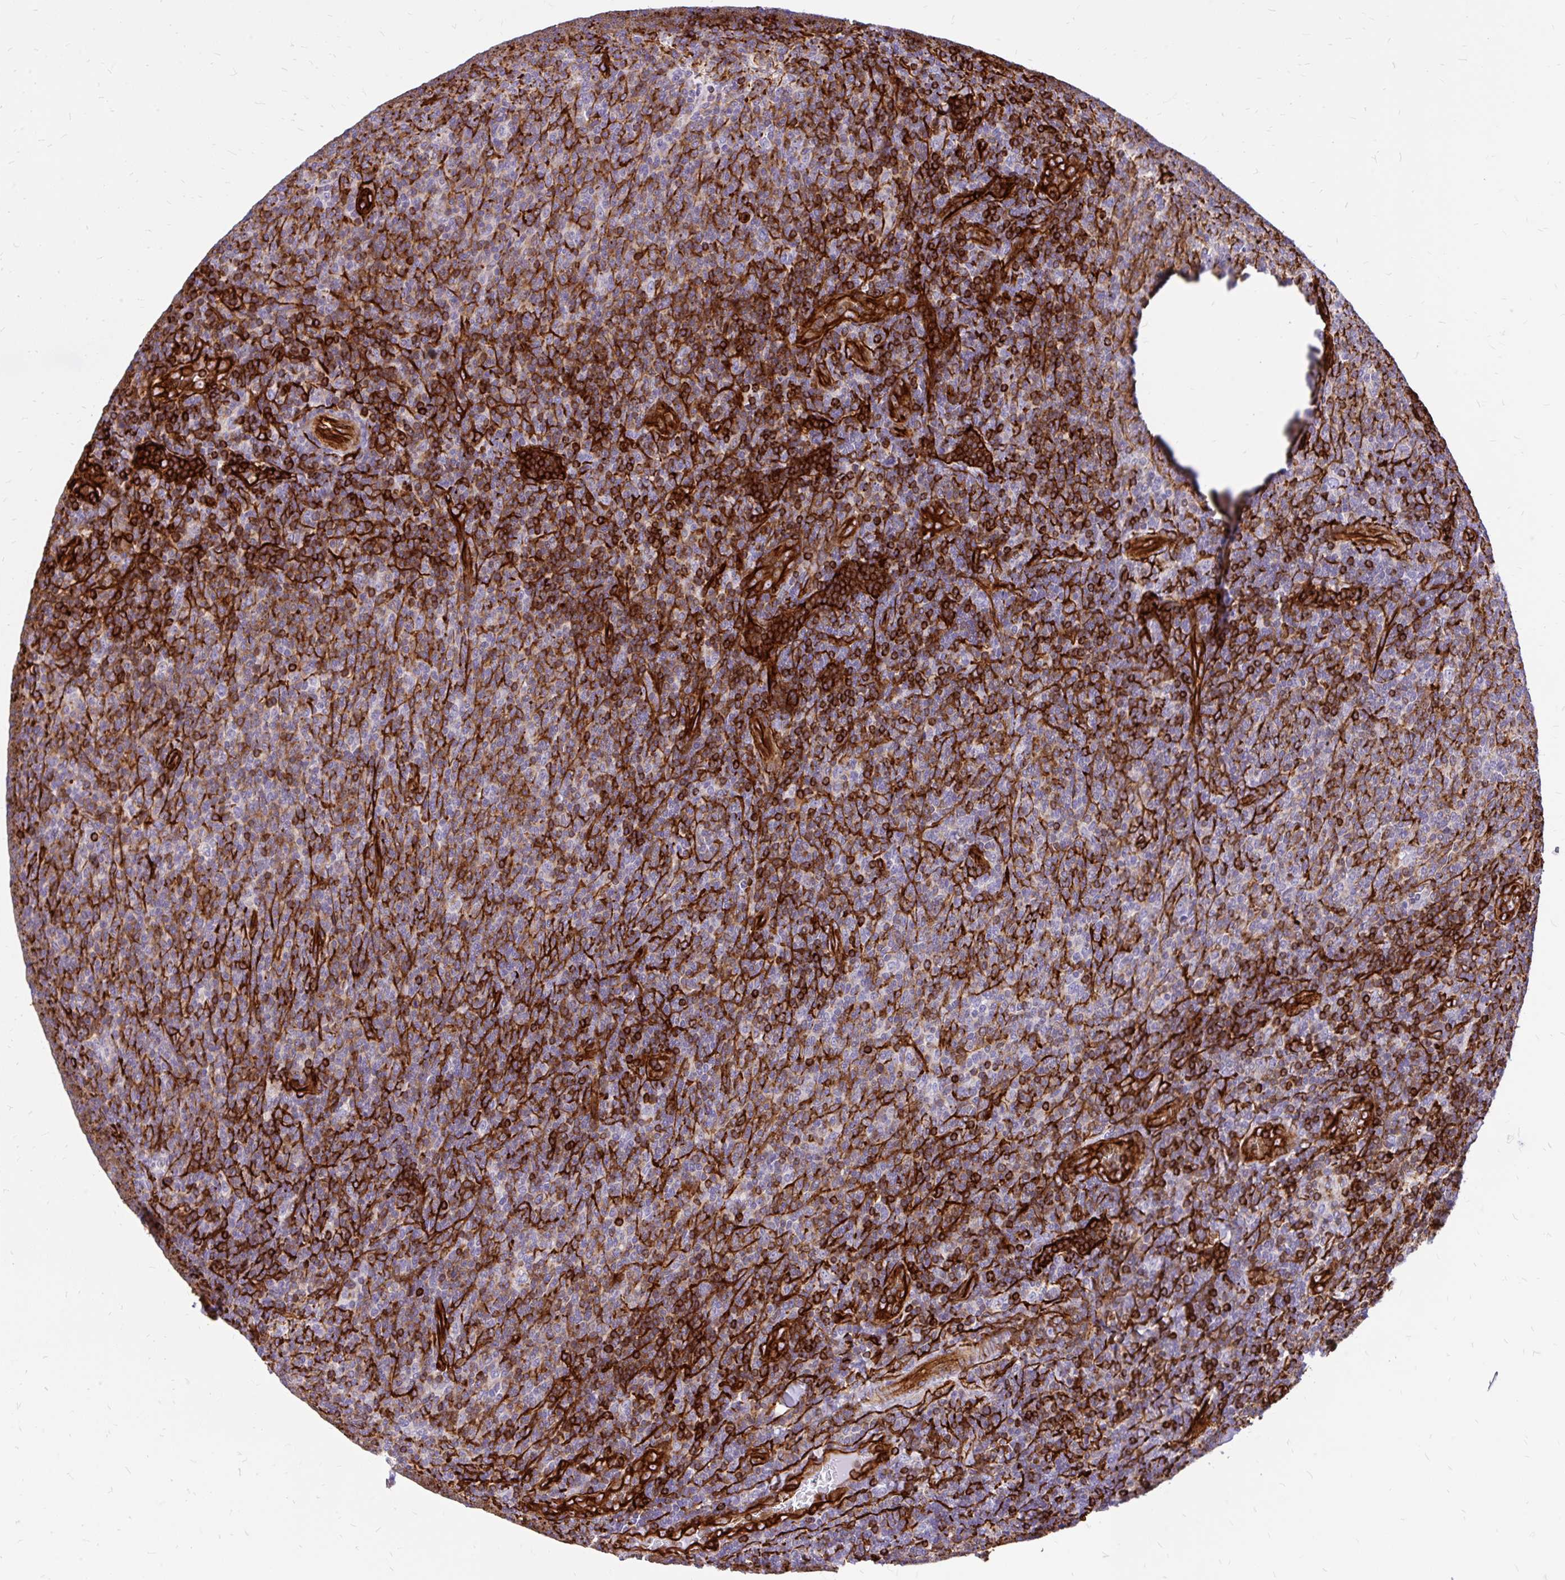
{"staining": {"intensity": "weak", "quantity": "<25%", "location": "cytoplasmic/membranous"}, "tissue": "lymphoma", "cell_type": "Tumor cells", "image_type": "cancer", "snomed": [{"axis": "morphology", "description": "Malignant lymphoma, non-Hodgkin's type, Low grade"}, {"axis": "topography", "description": "Lymph node"}], "caption": "Immunohistochemistry histopathology image of neoplastic tissue: human malignant lymphoma, non-Hodgkin's type (low-grade) stained with DAB (3,3'-diaminobenzidine) shows no significant protein expression in tumor cells.", "gene": "MAP1LC3B", "patient": {"sex": "male", "age": 52}}